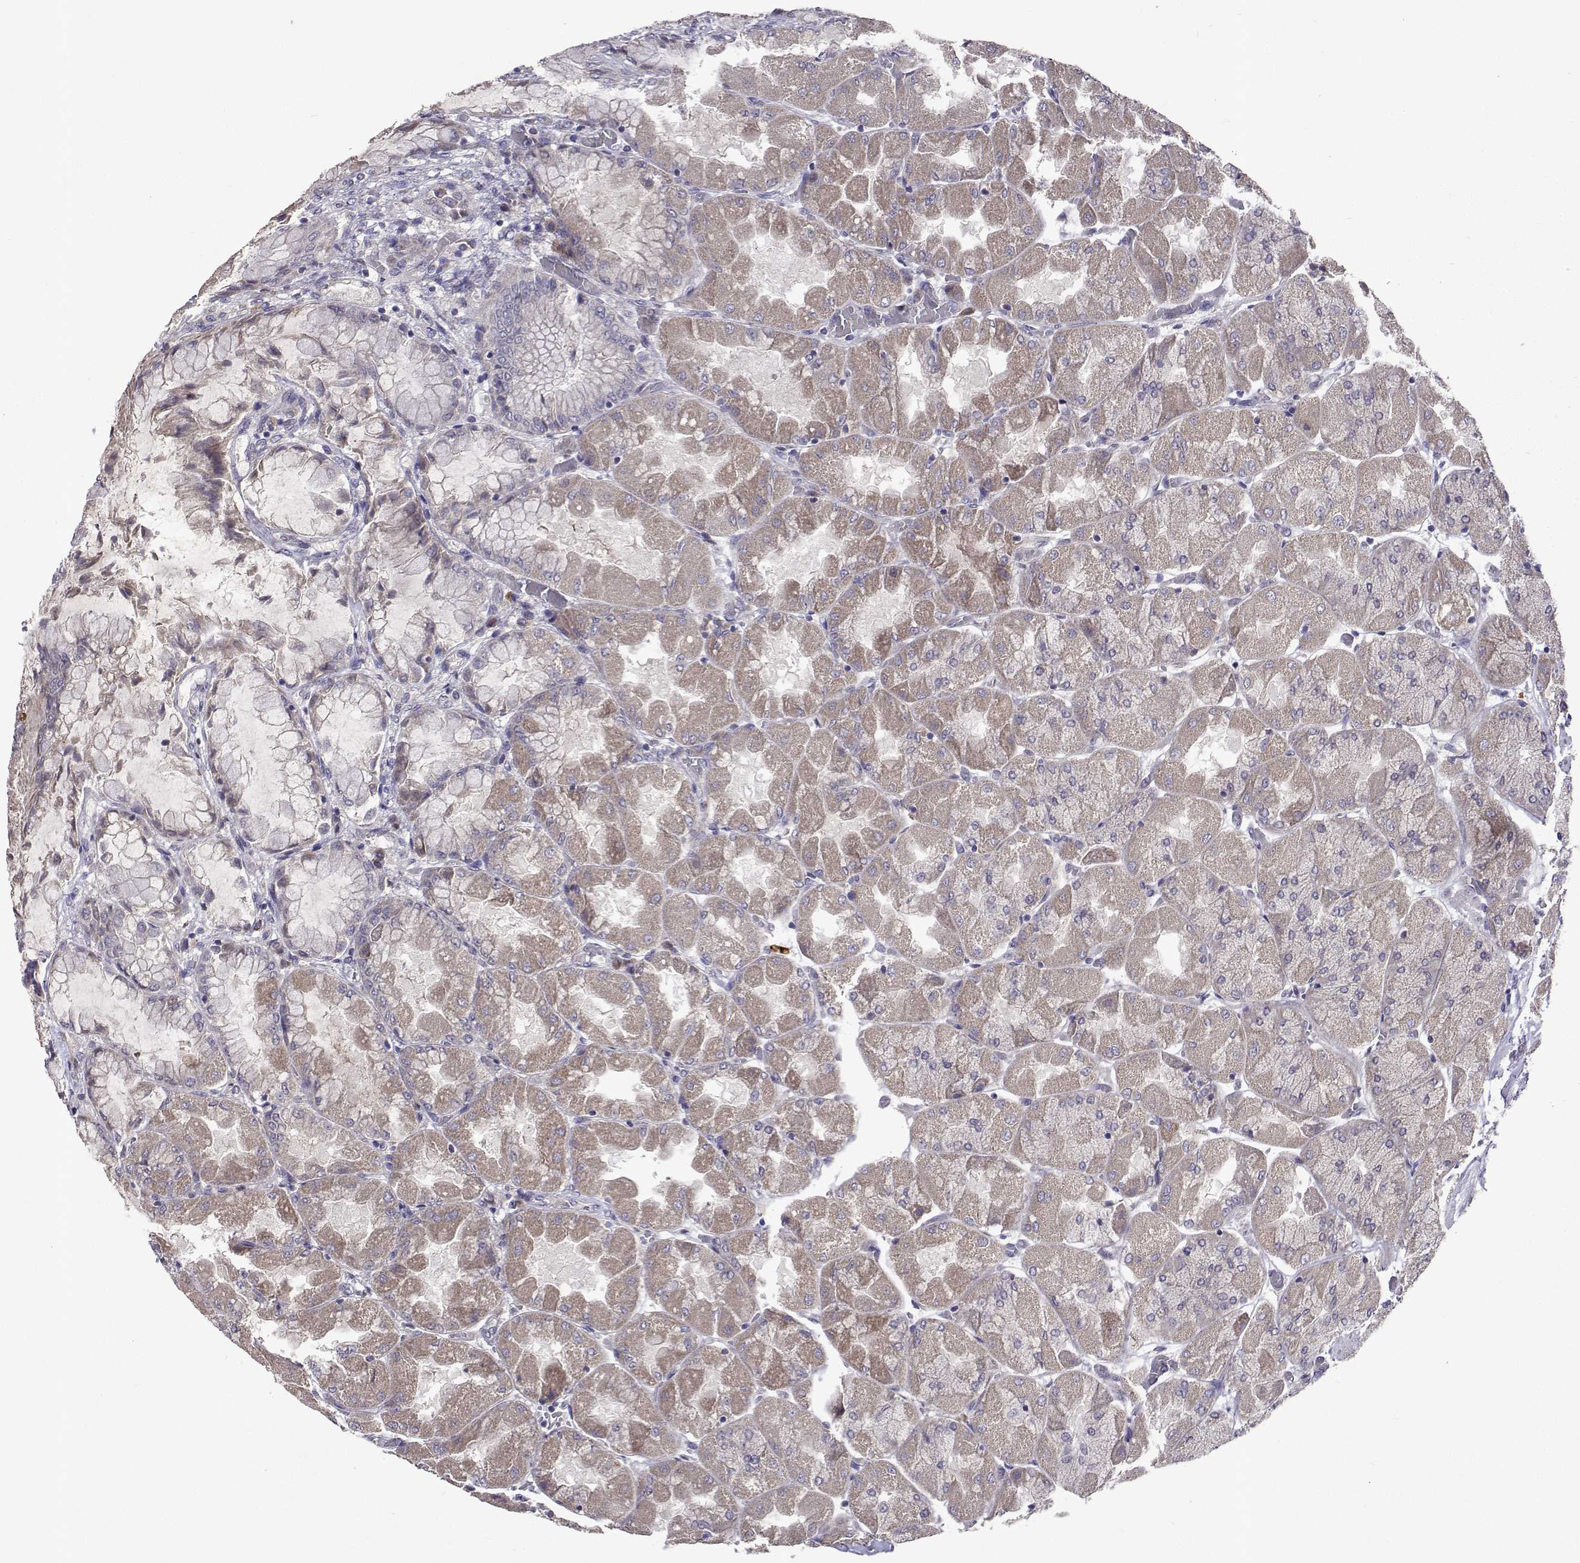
{"staining": {"intensity": "weak", "quantity": "25%-75%", "location": "cytoplasmic/membranous"}, "tissue": "stomach", "cell_type": "Glandular cells", "image_type": "normal", "snomed": [{"axis": "morphology", "description": "Normal tissue, NOS"}, {"axis": "topography", "description": "Stomach"}], "caption": "Immunohistochemical staining of unremarkable human stomach exhibits weak cytoplasmic/membranous protein positivity in approximately 25%-75% of glandular cells.", "gene": "TARBP2", "patient": {"sex": "female", "age": 61}}